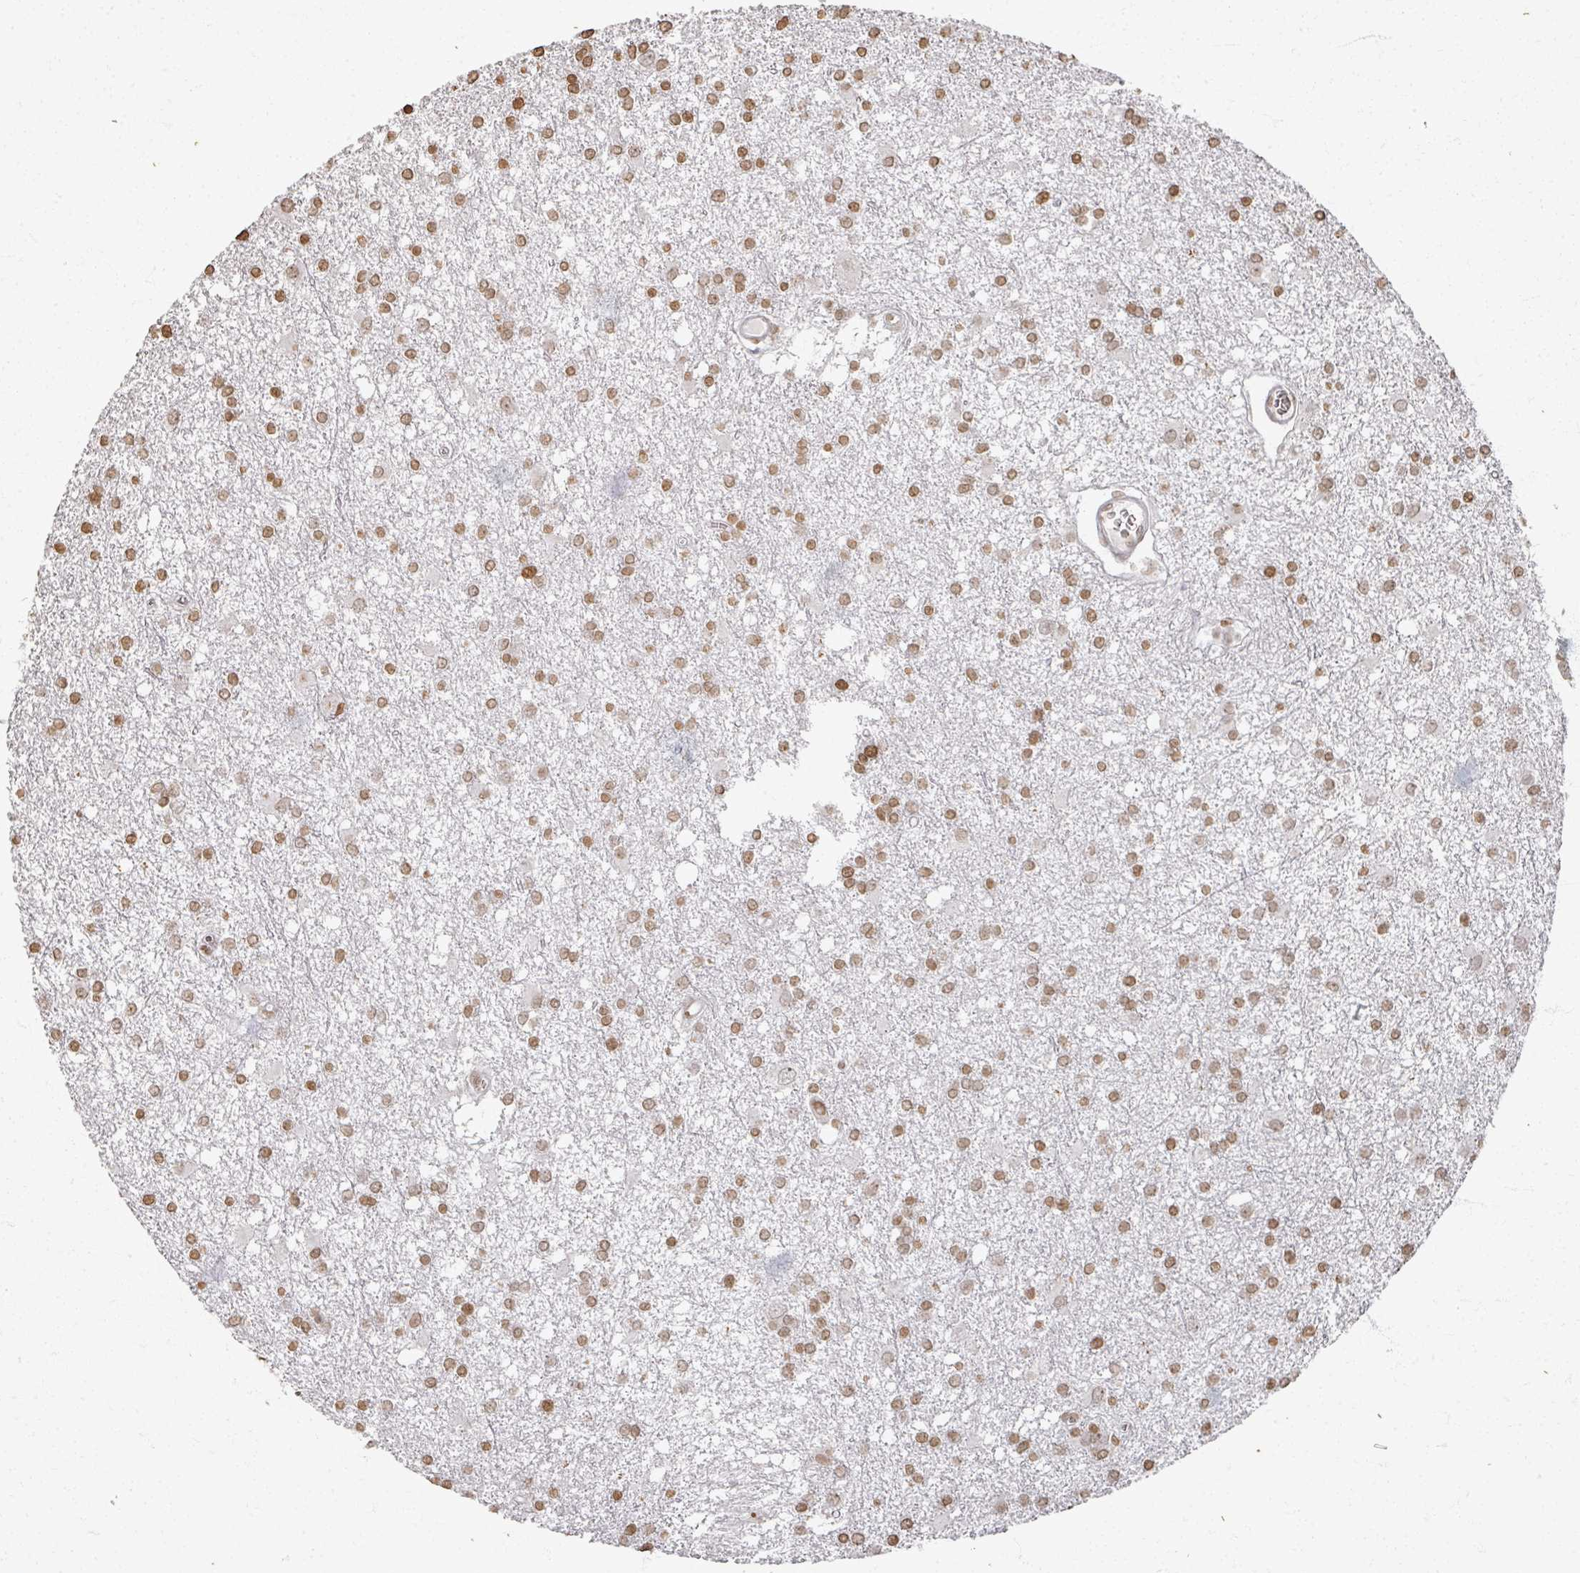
{"staining": {"intensity": "moderate", "quantity": ">75%", "location": "nuclear"}, "tissue": "glioma", "cell_type": "Tumor cells", "image_type": "cancer", "snomed": [{"axis": "morphology", "description": "Glioma, malignant, High grade"}, {"axis": "topography", "description": "Brain"}], "caption": "Protein staining displays moderate nuclear staining in approximately >75% of tumor cells in glioma.", "gene": "DCUN1D5", "patient": {"sex": "male", "age": 48}}